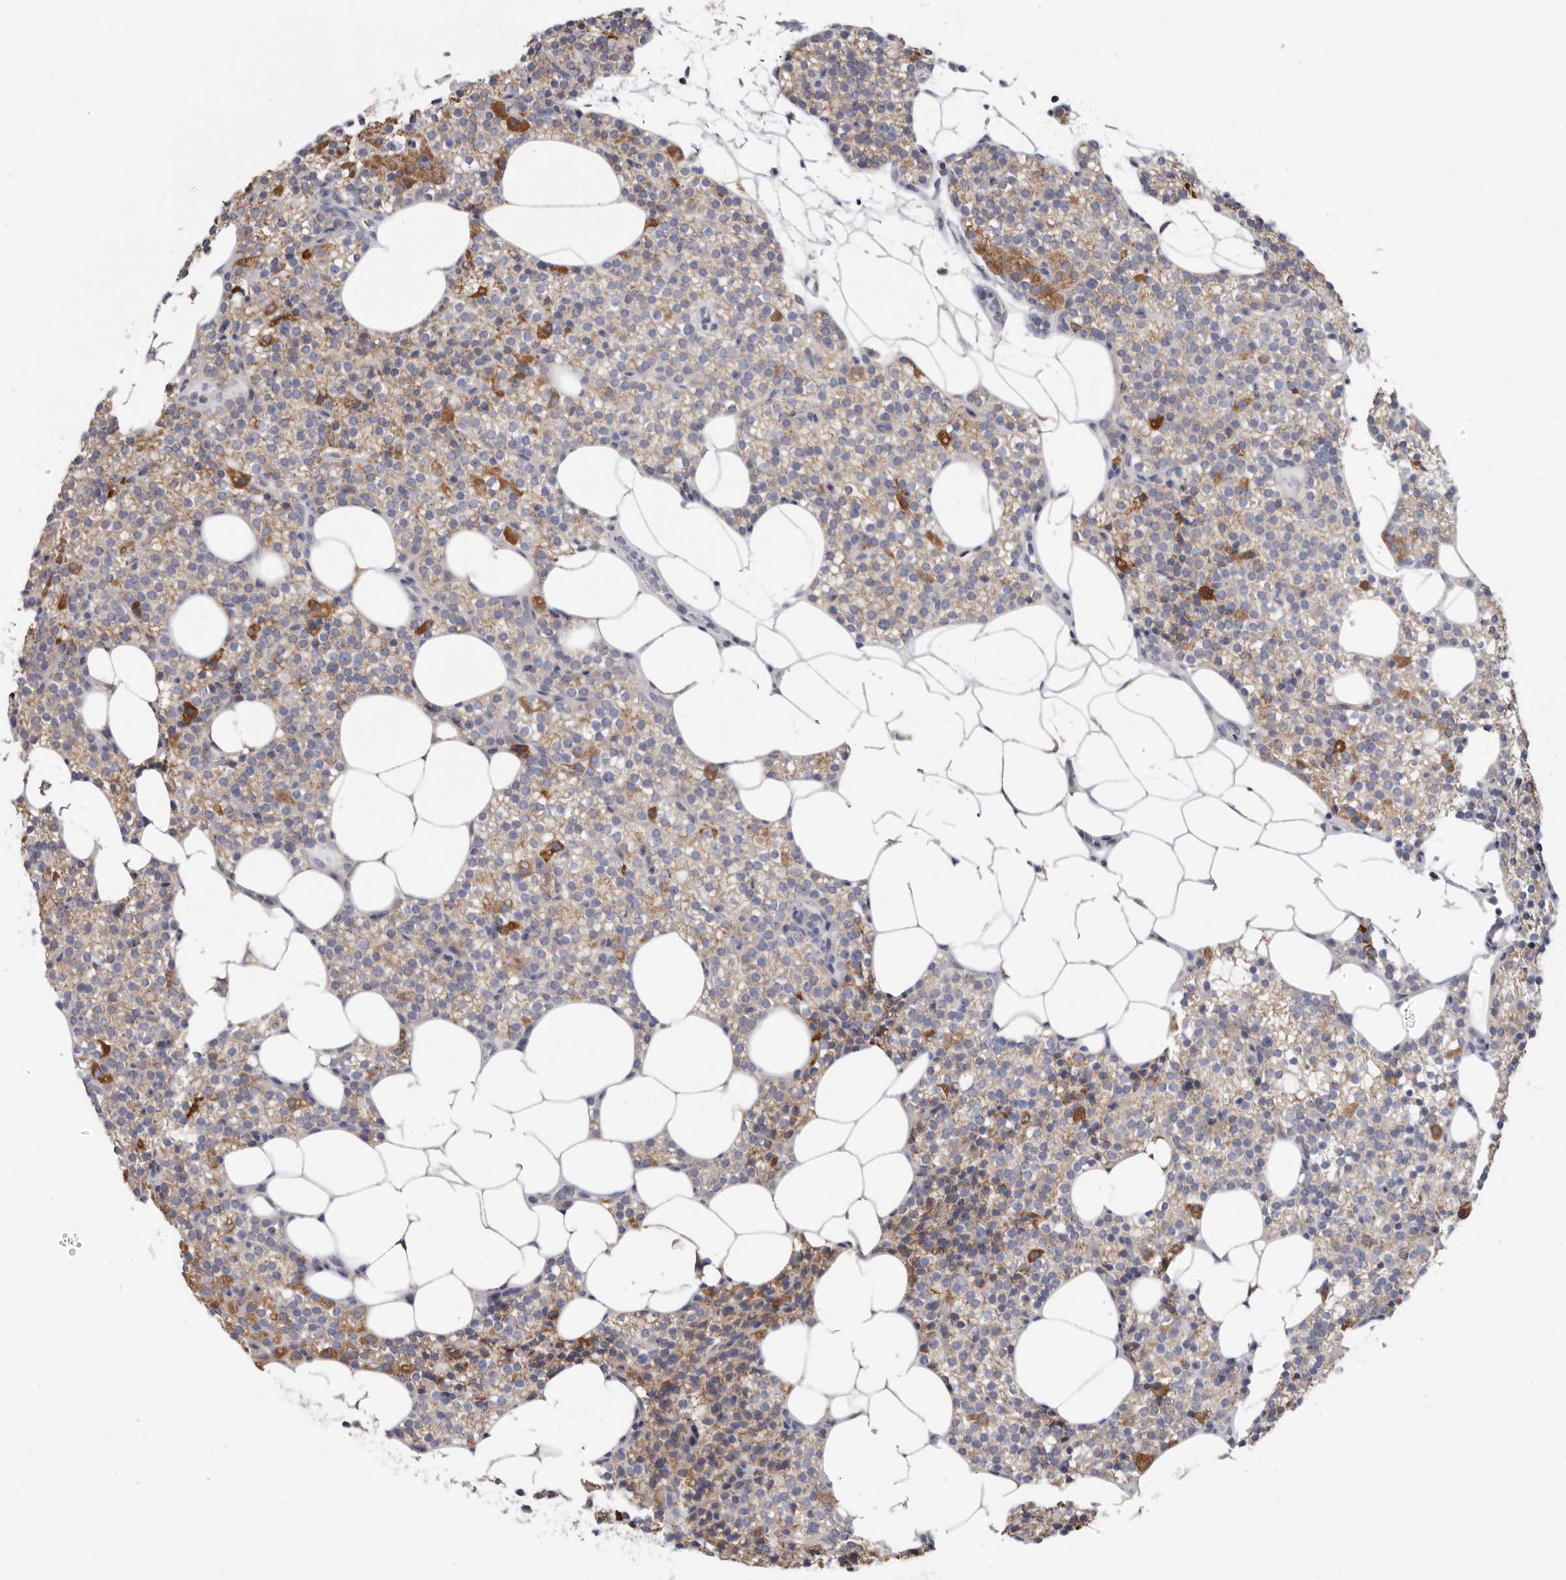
{"staining": {"intensity": "moderate", "quantity": ">75%", "location": "cytoplasmic/membranous"}, "tissue": "parathyroid gland", "cell_type": "Glandular cells", "image_type": "normal", "snomed": [{"axis": "morphology", "description": "Normal tissue, NOS"}, {"axis": "topography", "description": "Parathyroid gland"}], "caption": "Immunohistochemical staining of benign human parathyroid gland demonstrates moderate cytoplasmic/membranous protein staining in about >75% of glandular cells. (DAB (3,3'-diaminobenzidine) = brown stain, brightfield microscopy at high magnification).", "gene": "RSPO2", "patient": {"sex": "female", "age": 56}}